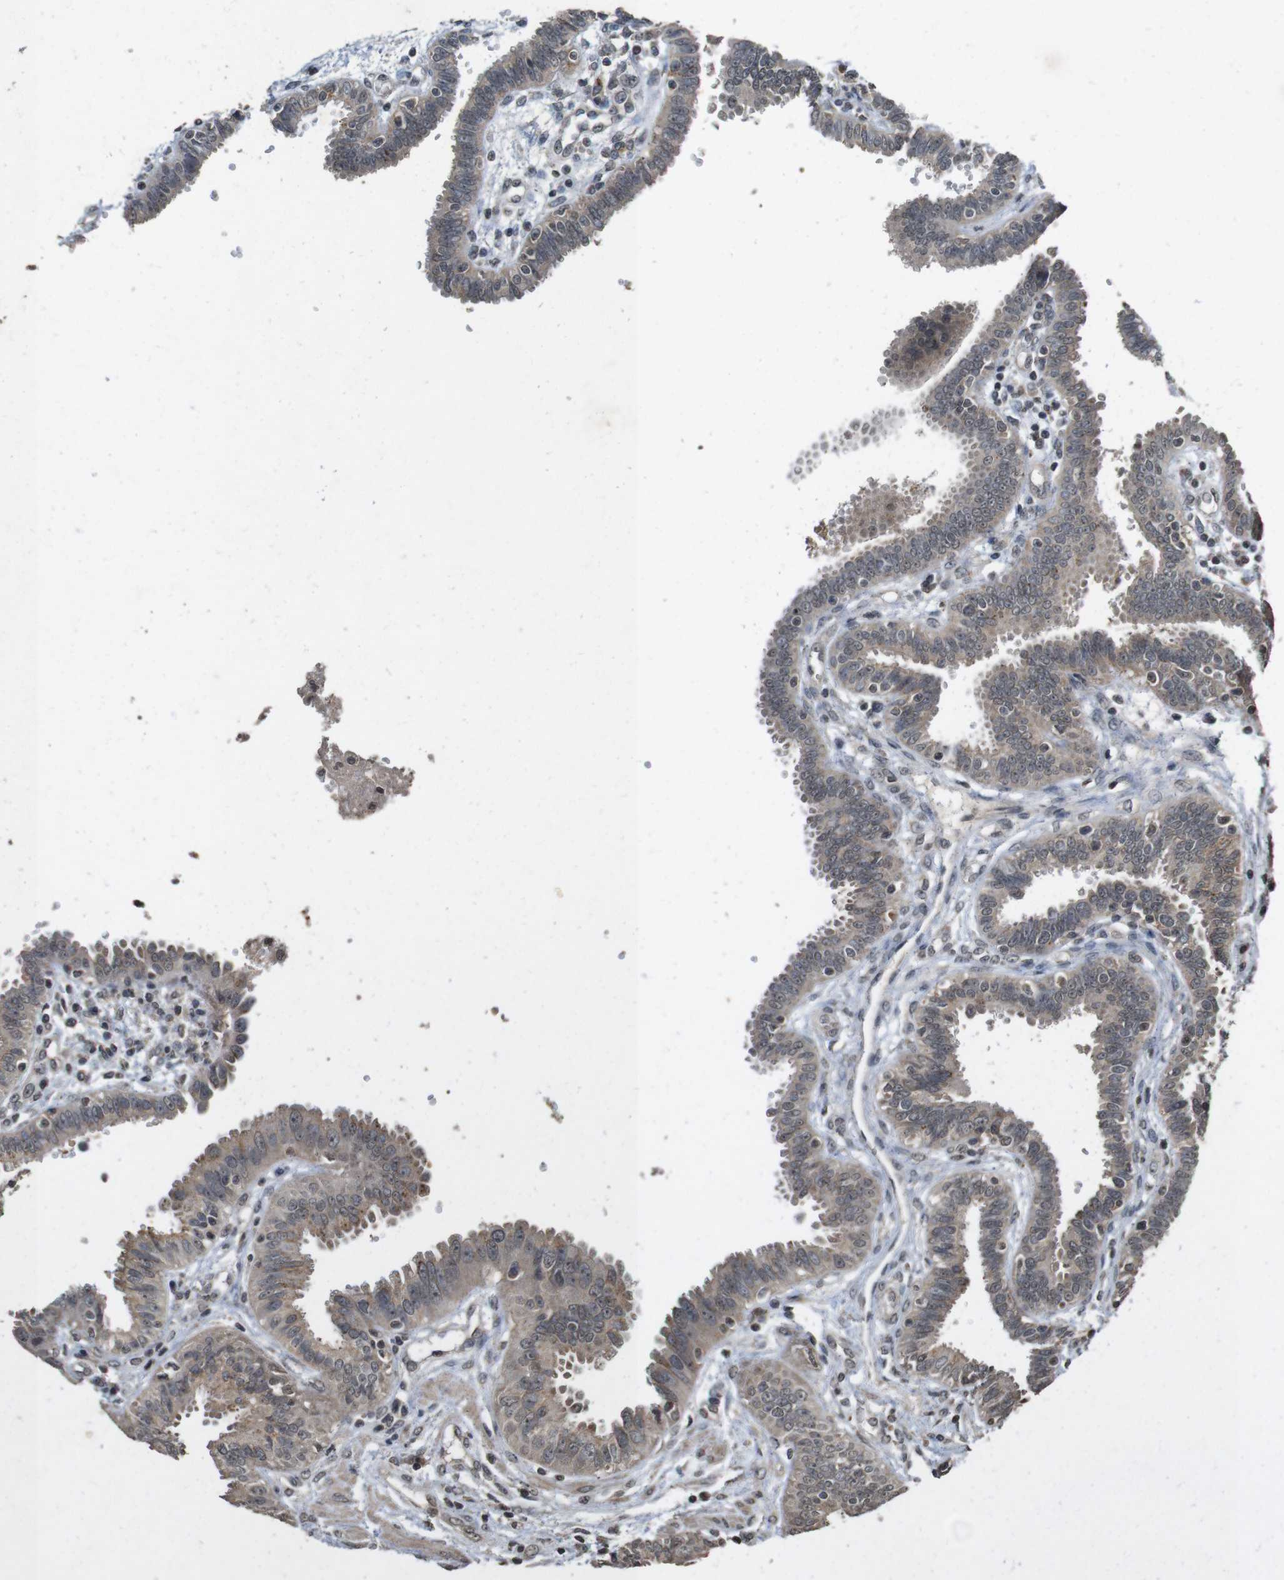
{"staining": {"intensity": "weak", "quantity": ">75%", "location": "cytoplasmic/membranous"}, "tissue": "fallopian tube", "cell_type": "Glandular cells", "image_type": "normal", "snomed": [{"axis": "morphology", "description": "Normal tissue, NOS"}, {"axis": "topography", "description": "Fallopian tube"}], "caption": "Immunohistochemistry (DAB (3,3'-diaminobenzidine)) staining of unremarkable human fallopian tube shows weak cytoplasmic/membranous protein staining in about >75% of glandular cells.", "gene": "SORL1", "patient": {"sex": "female", "age": 32}}